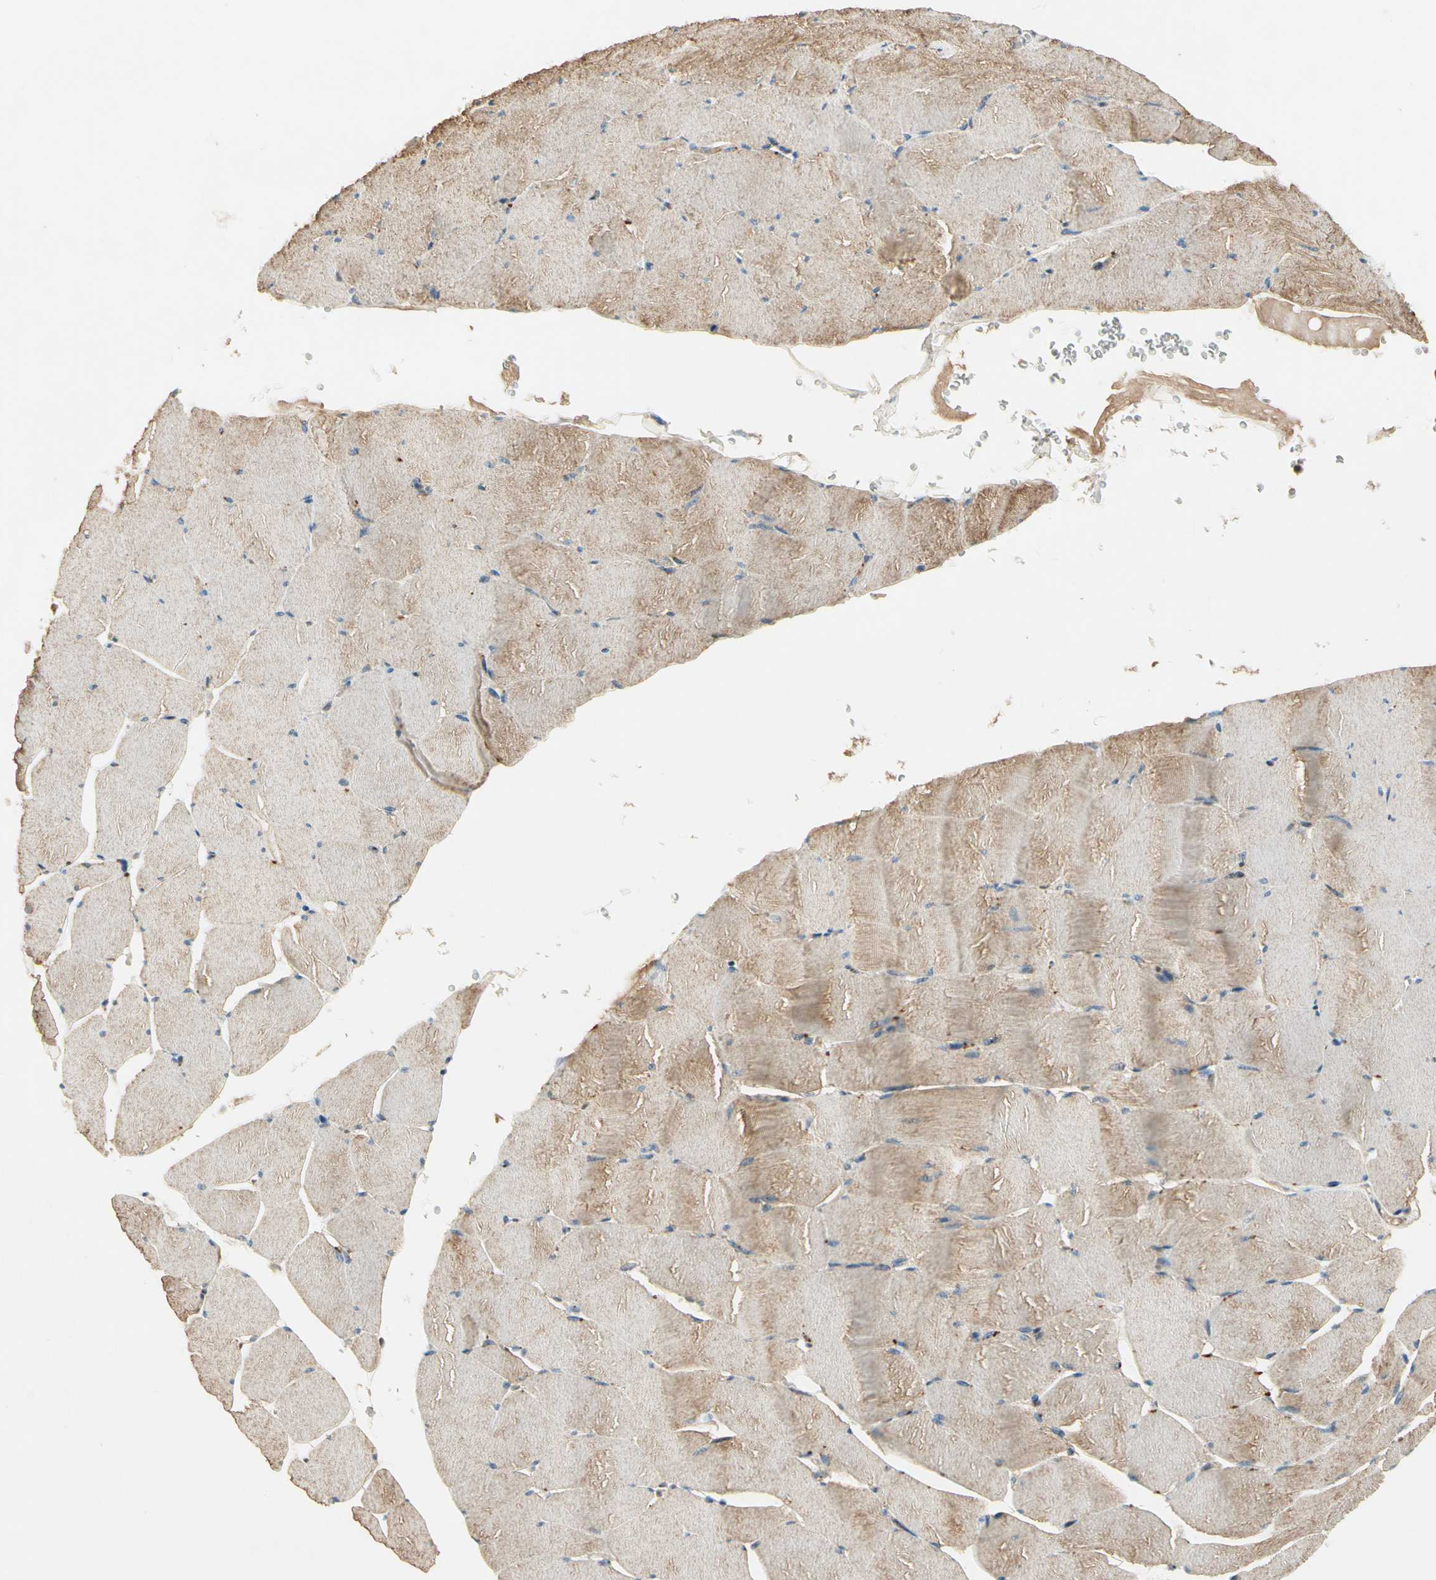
{"staining": {"intensity": "strong", "quantity": ">75%", "location": "cytoplasmic/membranous"}, "tissue": "skeletal muscle", "cell_type": "Myocytes", "image_type": "normal", "snomed": [{"axis": "morphology", "description": "Normal tissue, NOS"}, {"axis": "topography", "description": "Skeletal muscle"}], "caption": "A photomicrograph of skeletal muscle stained for a protein reveals strong cytoplasmic/membranous brown staining in myocytes. (brown staining indicates protein expression, while blue staining denotes nuclei).", "gene": "MAPK1", "patient": {"sex": "male", "age": 62}}